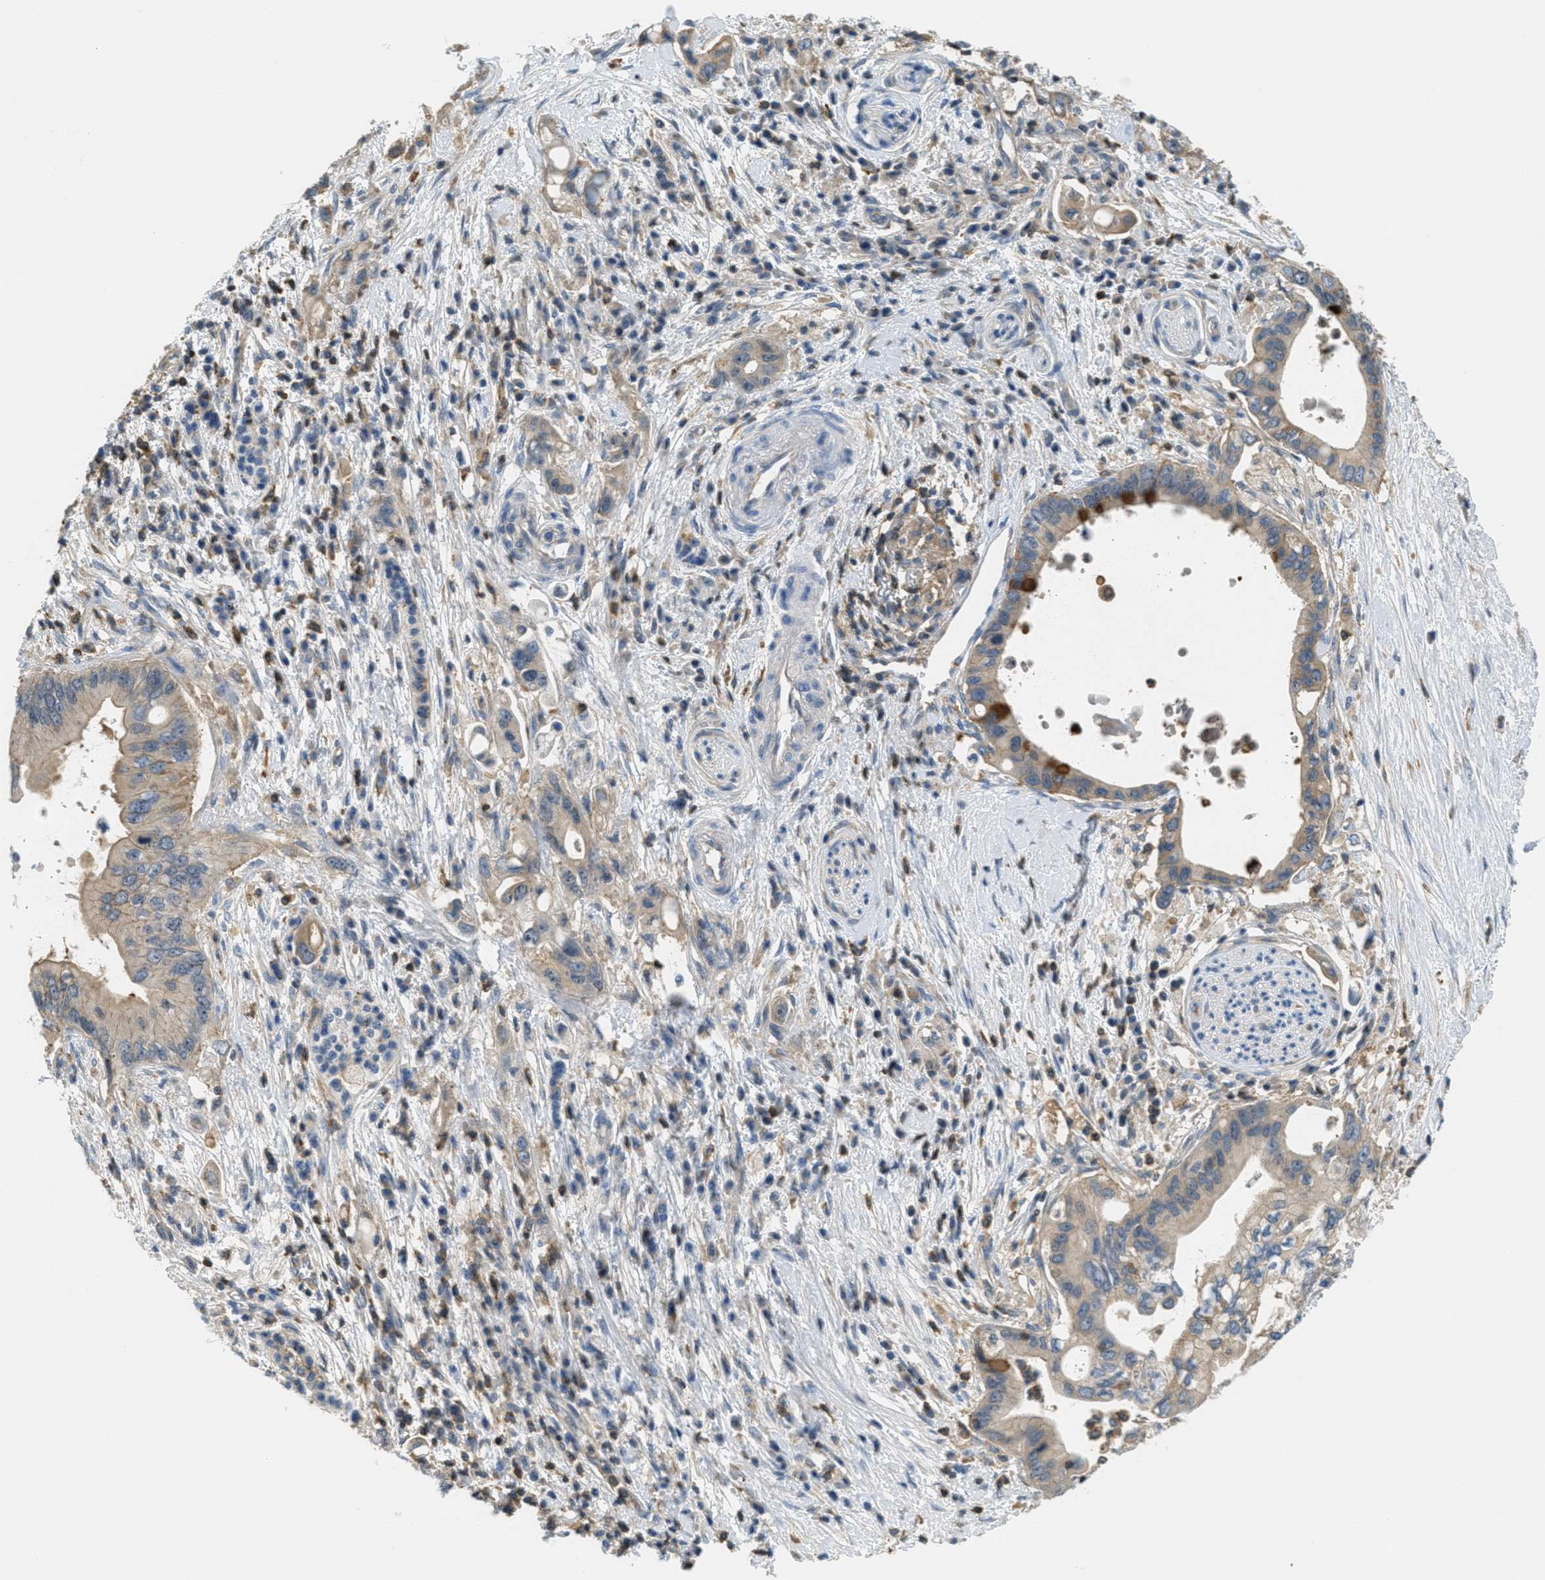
{"staining": {"intensity": "weak", "quantity": ">75%", "location": "cytoplasmic/membranous"}, "tissue": "pancreatic cancer", "cell_type": "Tumor cells", "image_type": "cancer", "snomed": [{"axis": "morphology", "description": "Adenocarcinoma, NOS"}, {"axis": "topography", "description": "Pancreas"}], "caption": "Protein expression analysis of human pancreatic cancer (adenocarcinoma) reveals weak cytoplasmic/membranous staining in about >75% of tumor cells.", "gene": "GRIK2", "patient": {"sex": "female", "age": 73}}